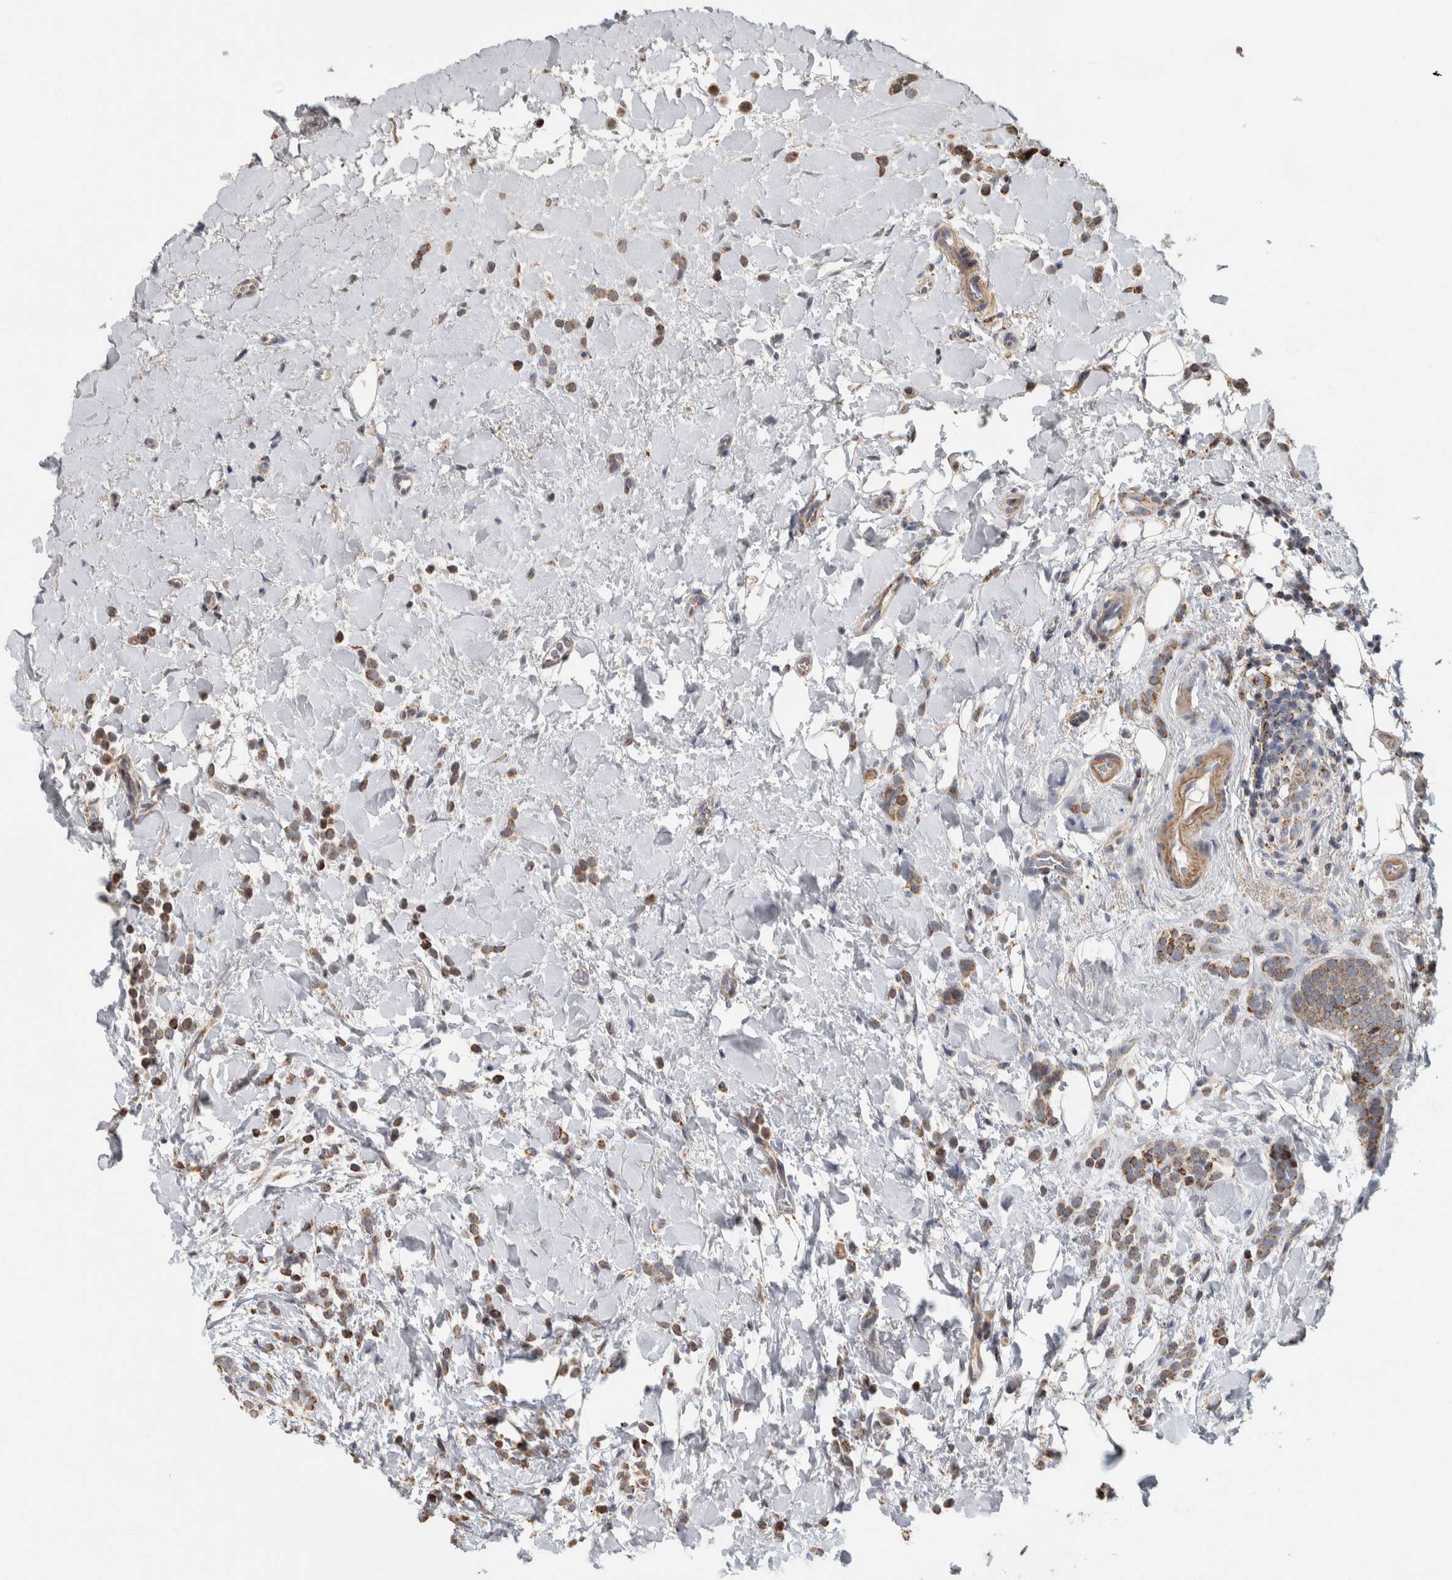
{"staining": {"intensity": "moderate", "quantity": ">75%", "location": "cytoplasmic/membranous"}, "tissue": "breast cancer", "cell_type": "Tumor cells", "image_type": "cancer", "snomed": [{"axis": "morphology", "description": "Normal tissue, NOS"}, {"axis": "morphology", "description": "Lobular carcinoma"}, {"axis": "topography", "description": "Breast"}], "caption": "Immunohistochemistry (IHC) of human breast cancer reveals medium levels of moderate cytoplasmic/membranous staining in about >75% of tumor cells.", "gene": "ST8SIA1", "patient": {"sex": "female", "age": 50}}